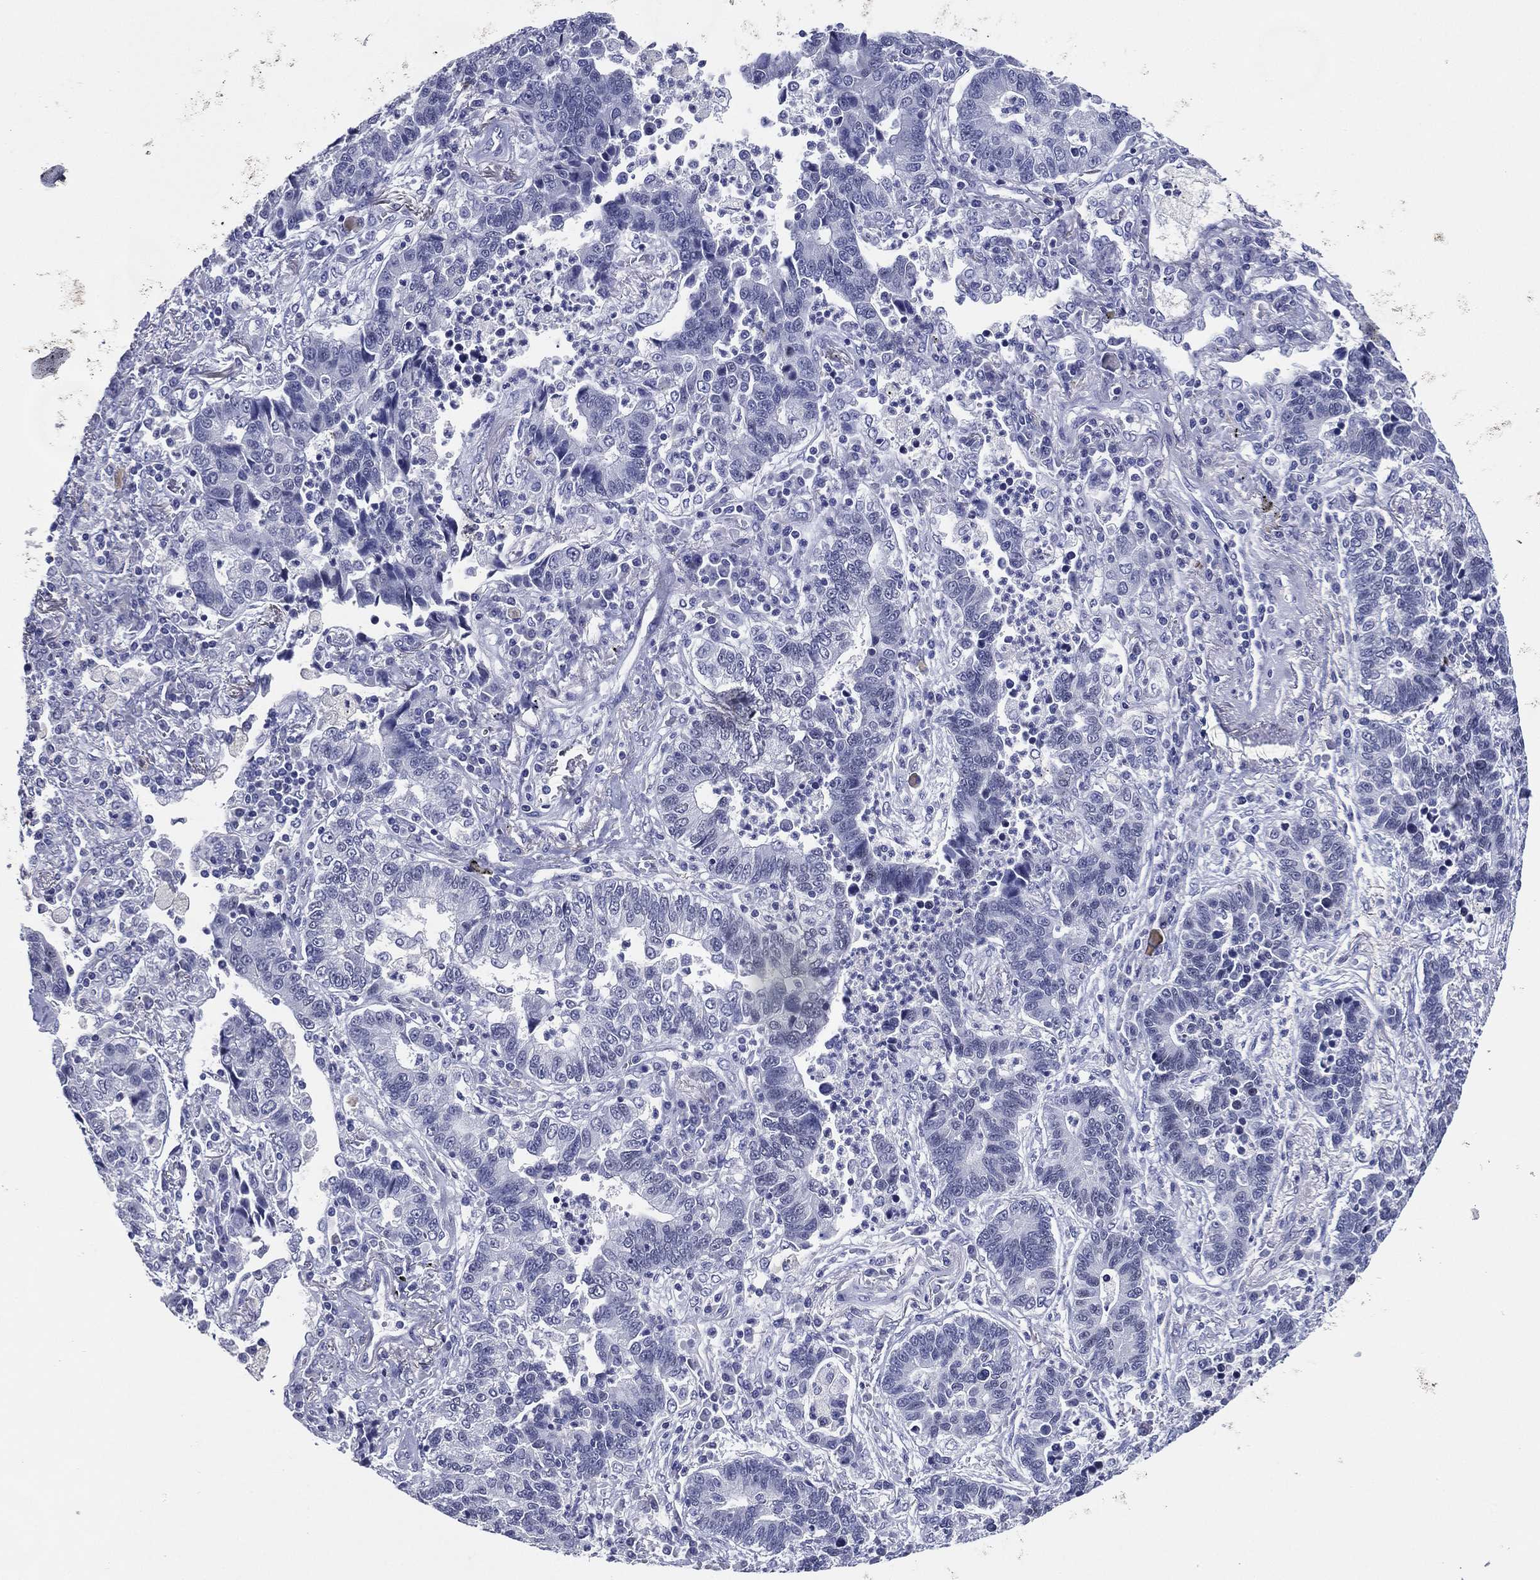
{"staining": {"intensity": "negative", "quantity": "none", "location": "none"}, "tissue": "lung cancer", "cell_type": "Tumor cells", "image_type": "cancer", "snomed": [{"axis": "morphology", "description": "Adenocarcinoma, NOS"}, {"axis": "topography", "description": "Lung"}], "caption": "The micrograph shows no staining of tumor cells in lung cancer. (DAB immunohistochemistry (IHC) with hematoxylin counter stain).", "gene": "TFAP2A", "patient": {"sex": "female", "age": 57}}